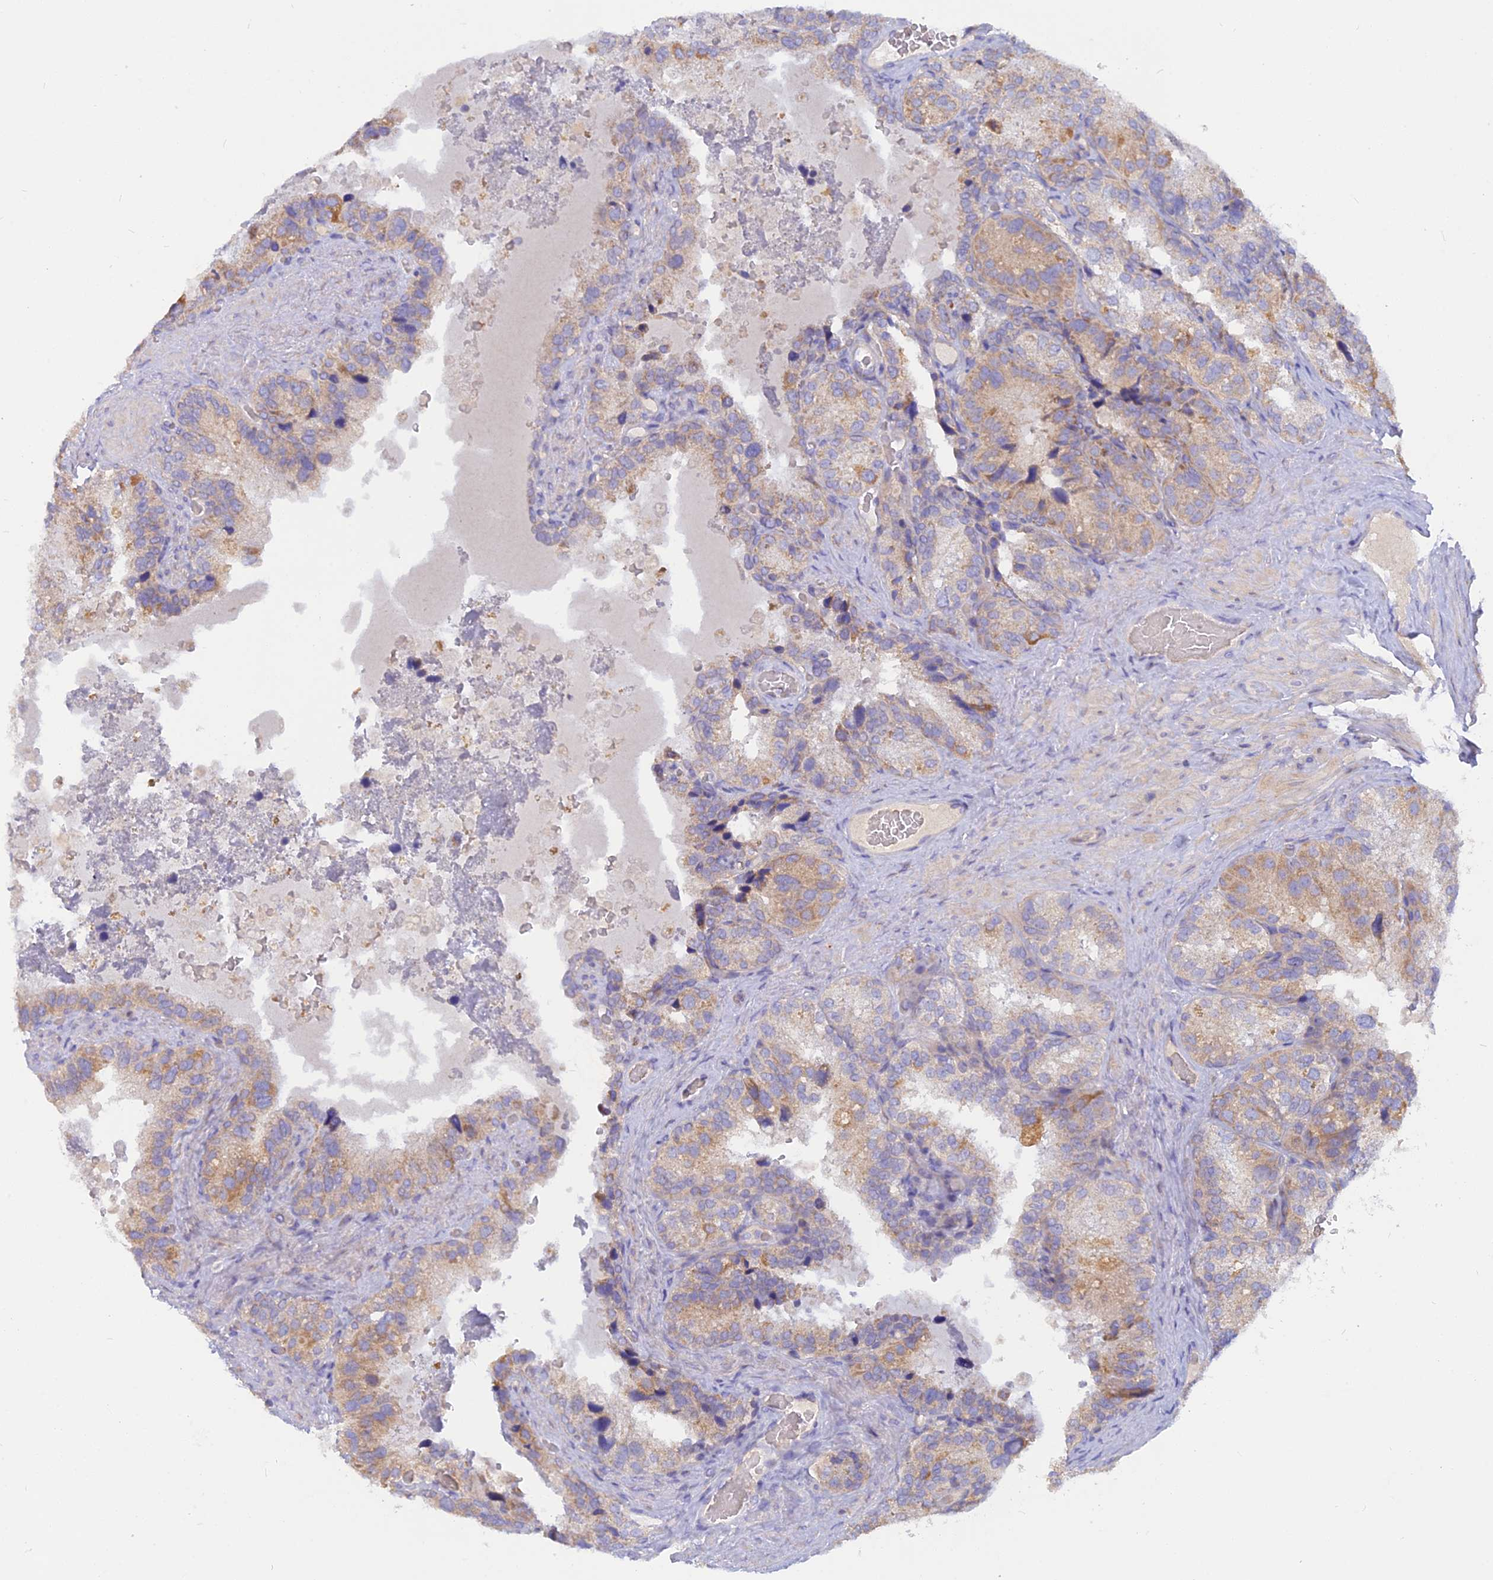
{"staining": {"intensity": "weak", "quantity": "25%-75%", "location": "cytoplasmic/membranous"}, "tissue": "seminal vesicle", "cell_type": "Glandular cells", "image_type": "normal", "snomed": [{"axis": "morphology", "description": "Normal tissue, NOS"}, {"axis": "topography", "description": "Seminal veicle"}], "caption": "This histopathology image demonstrates IHC staining of normal seminal vesicle, with low weak cytoplasmic/membranous positivity in approximately 25%-75% of glandular cells.", "gene": "CACNA1B", "patient": {"sex": "male", "age": 58}}